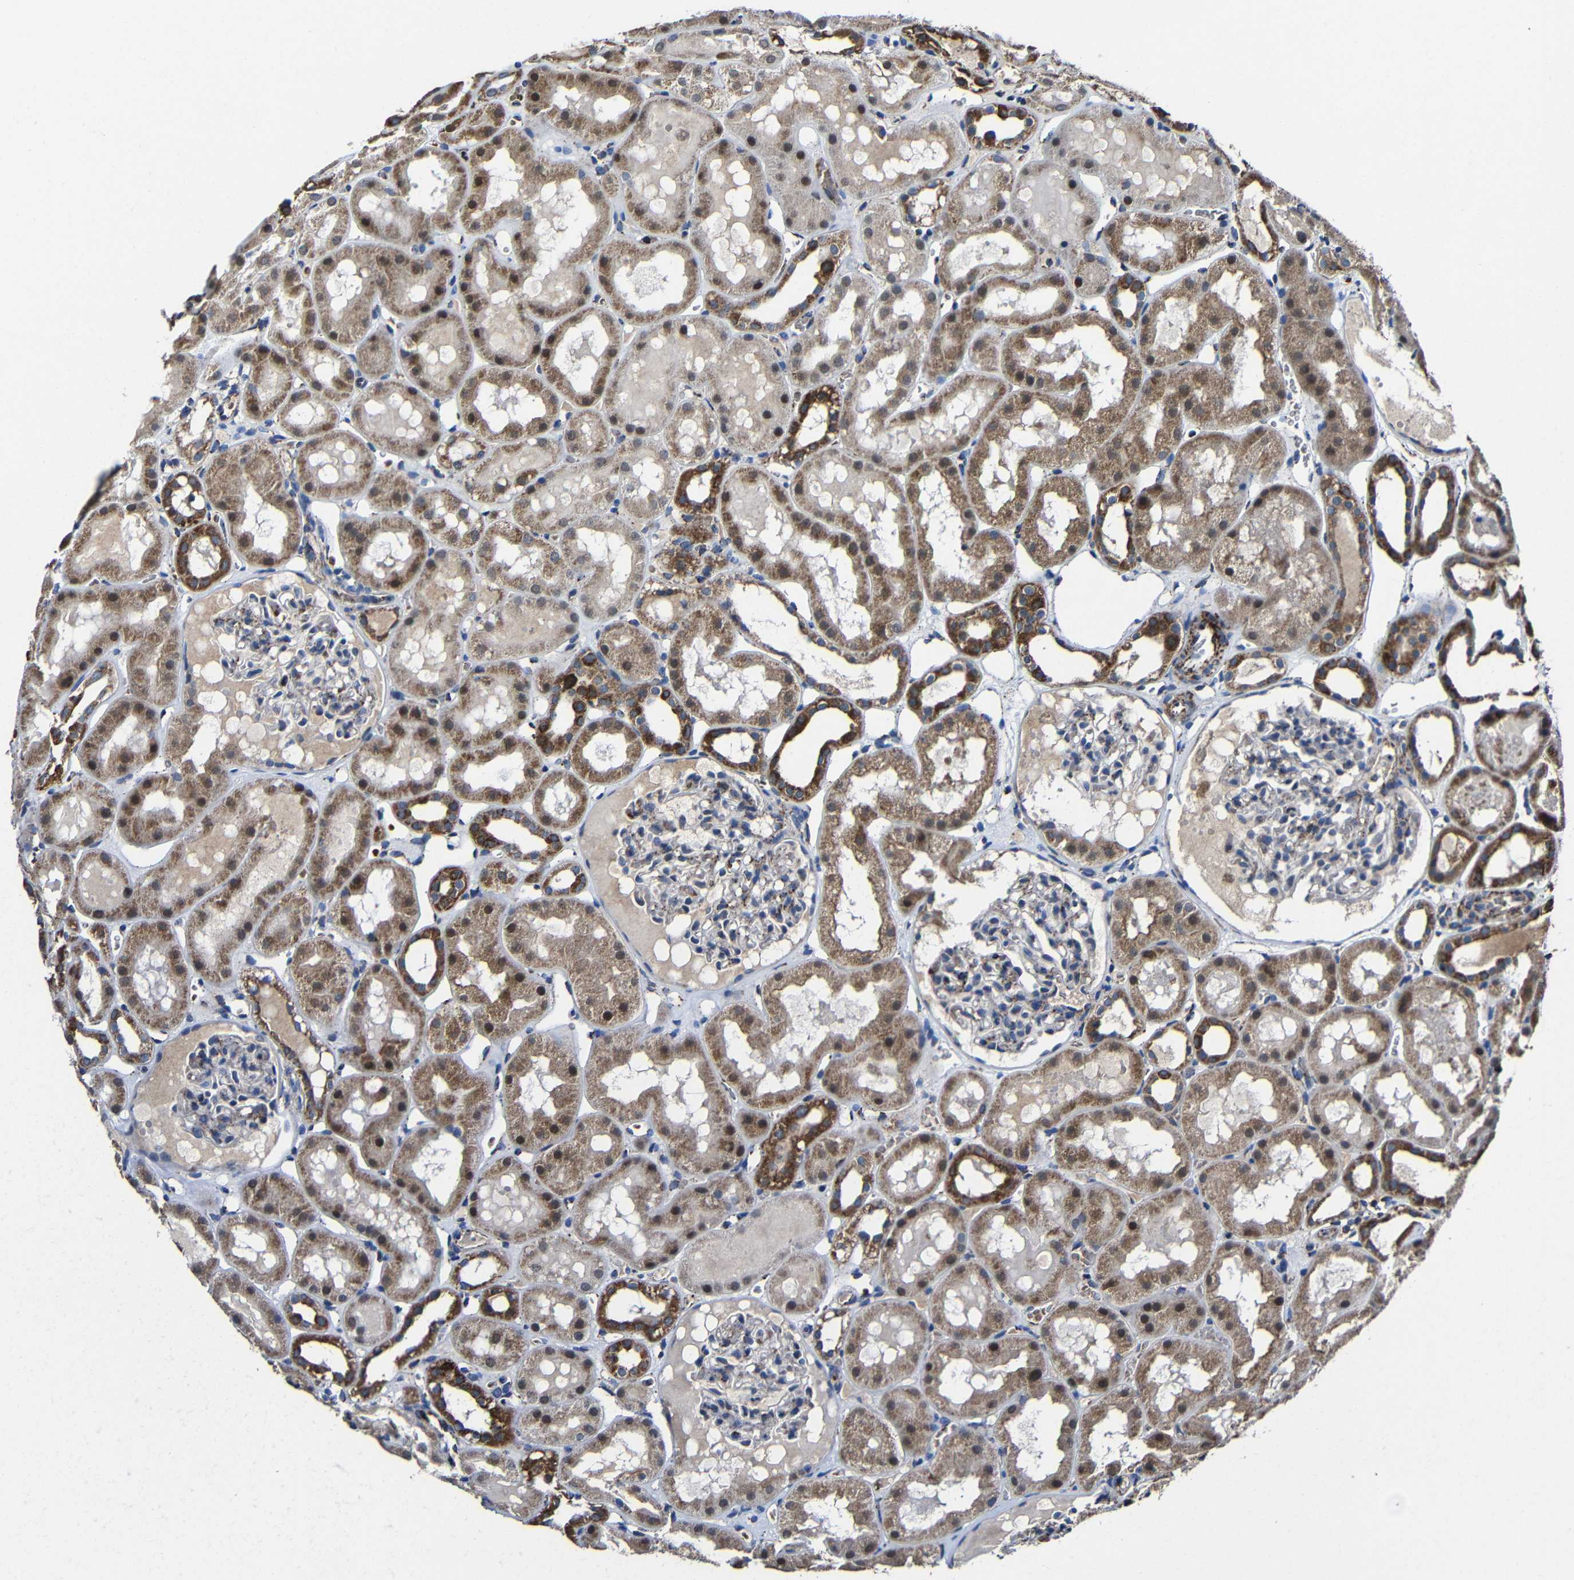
{"staining": {"intensity": "moderate", "quantity": "<25%", "location": "cytoplasmic/membranous"}, "tissue": "kidney", "cell_type": "Cells in glomeruli", "image_type": "normal", "snomed": [{"axis": "morphology", "description": "Normal tissue, NOS"}, {"axis": "topography", "description": "Kidney"}, {"axis": "topography", "description": "Urinary bladder"}], "caption": "Immunohistochemistry histopathology image of normal kidney stained for a protein (brown), which shows low levels of moderate cytoplasmic/membranous staining in approximately <25% of cells in glomeruli.", "gene": "CA5B", "patient": {"sex": "male", "age": 16}}